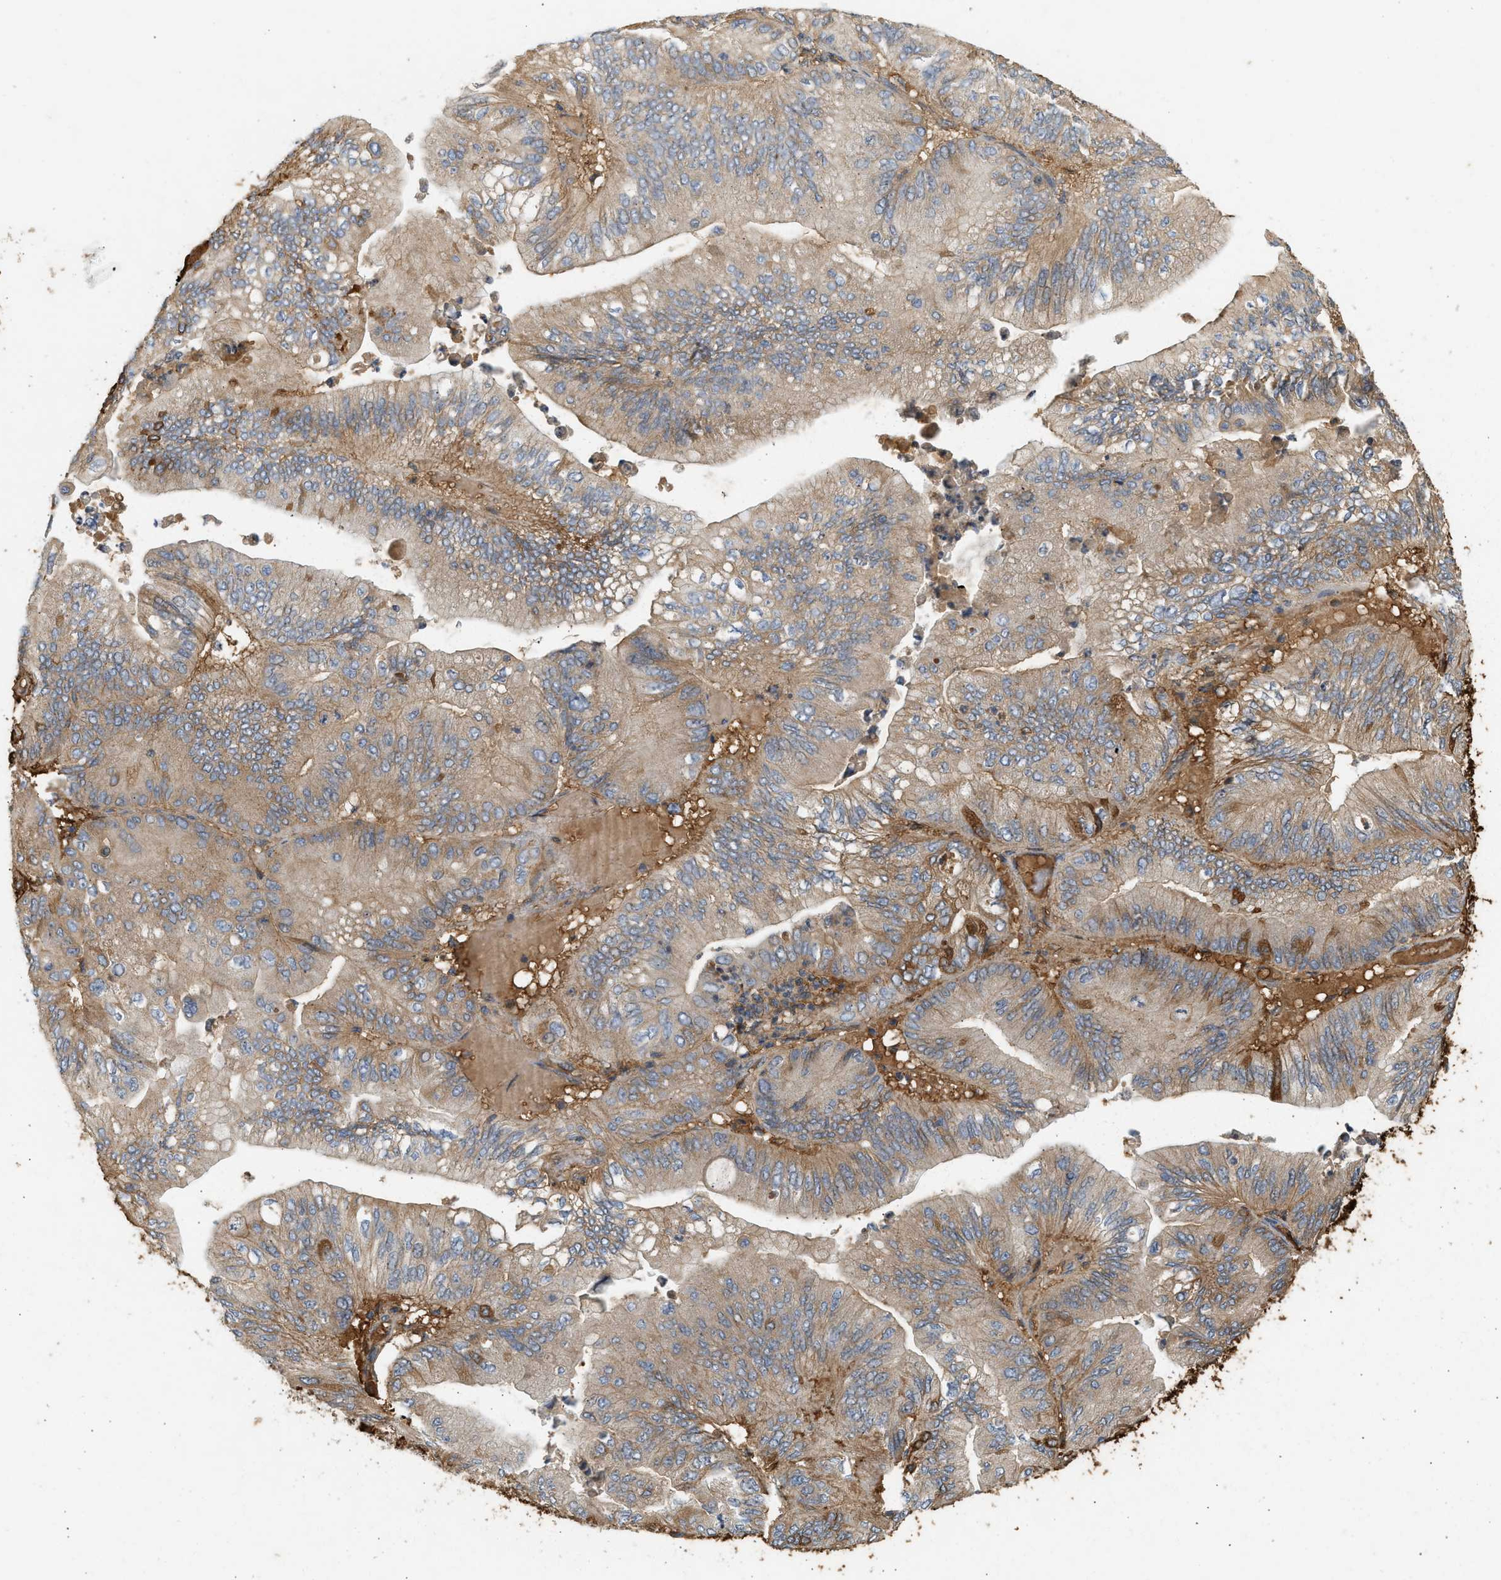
{"staining": {"intensity": "moderate", "quantity": ">75%", "location": "cytoplasmic/membranous"}, "tissue": "ovarian cancer", "cell_type": "Tumor cells", "image_type": "cancer", "snomed": [{"axis": "morphology", "description": "Cystadenocarcinoma, mucinous, NOS"}, {"axis": "topography", "description": "Ovary"}], "caption": "Immunohistochemical staining of human ovarian cancer exhibits medium levels of moderate cytoplasmic/membranous staining in approximately >75% of tumor cells.", "gene": "F8", "patient": {"sex": "female", "age": 61}}